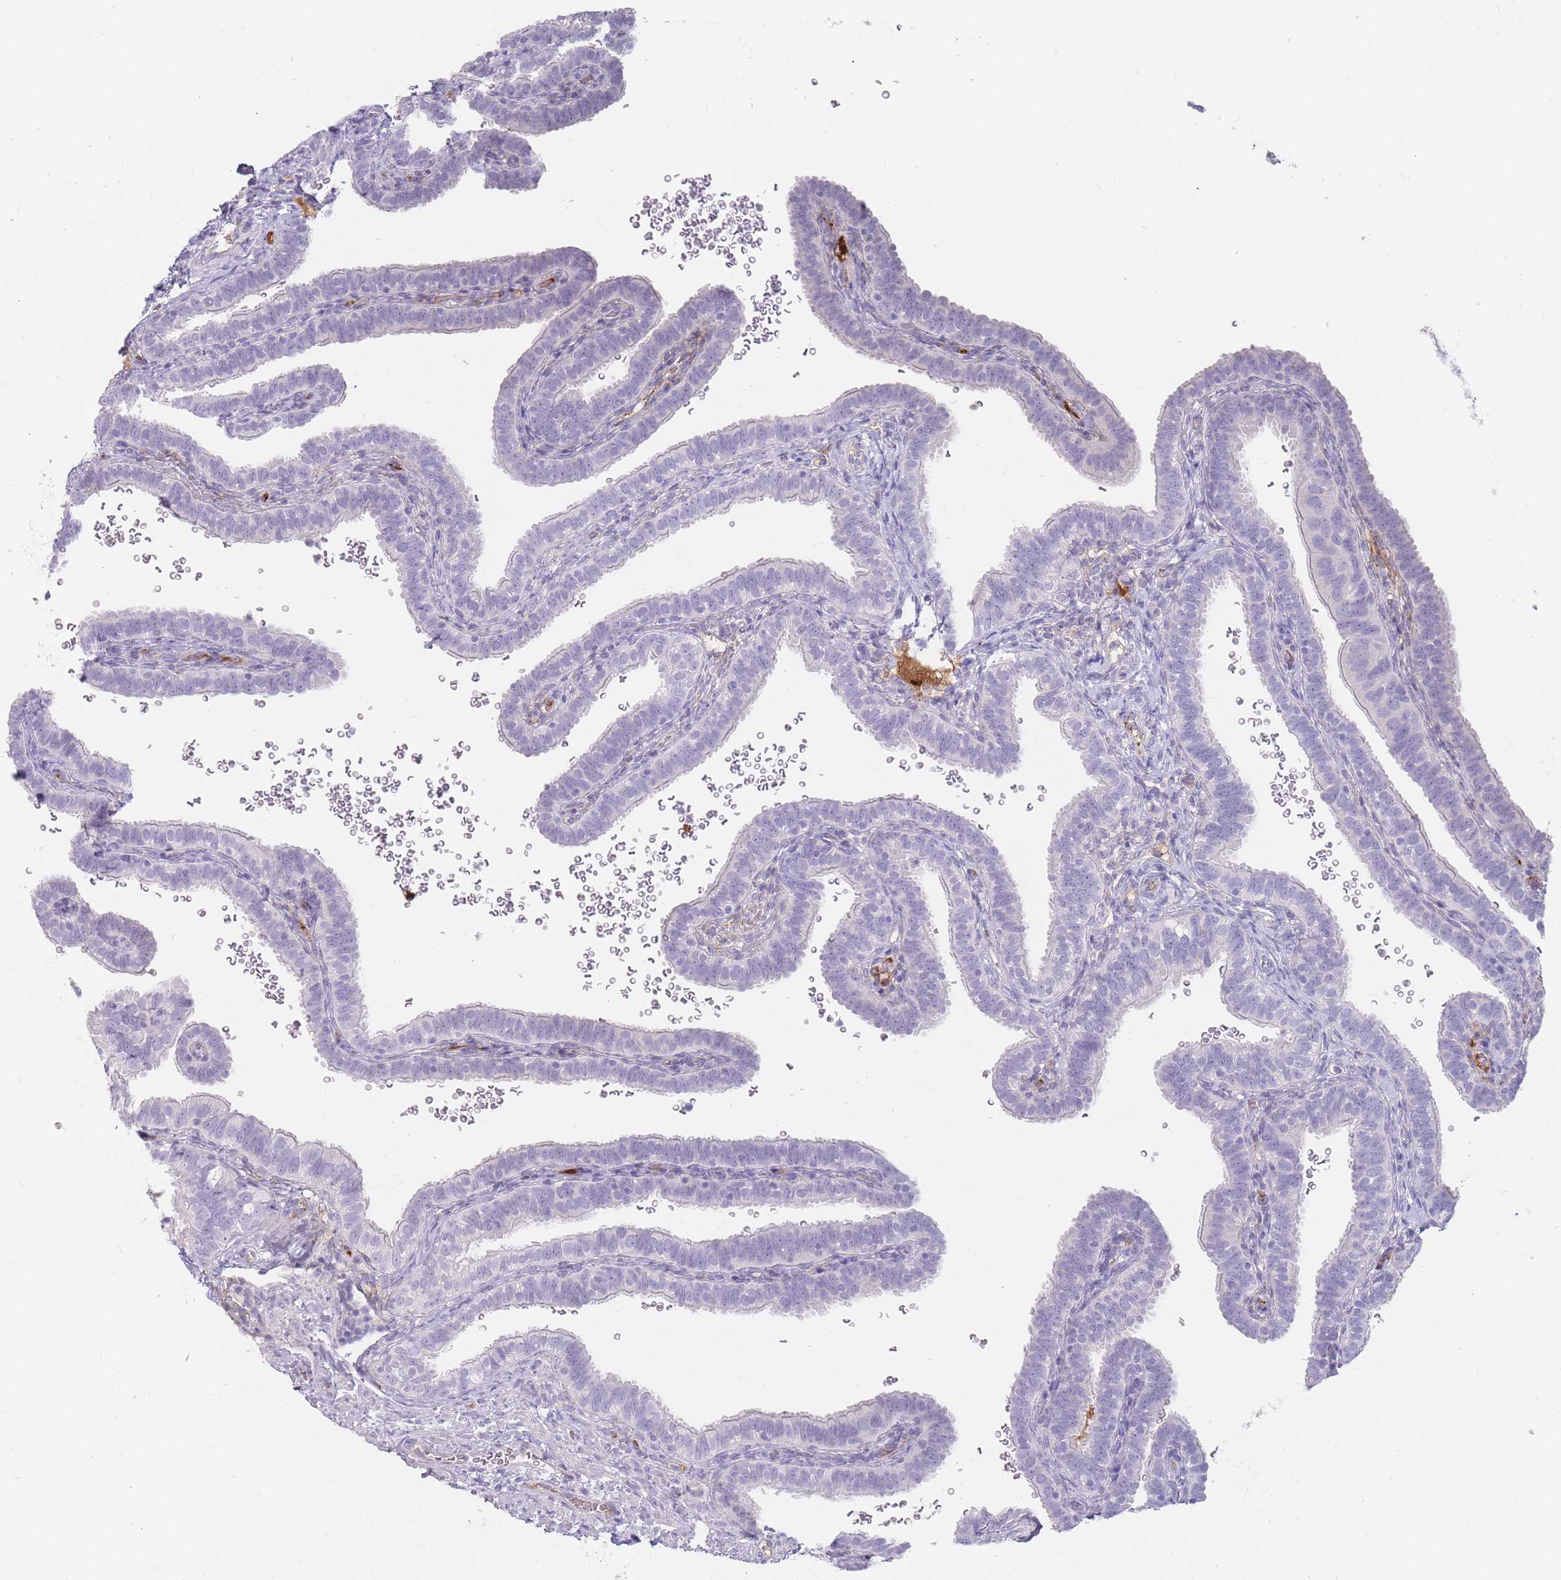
{"staining": {"intensity": "negative", "quantity": "none", "location": "none"}, "tissue": "fallopian tube", "cell_type": "Glandular cells", "image_type": "normal", "snomed": [{"axis": "morphology", "description": "Normal tissue, NOS"}, {"axis": "topography", "description": "Fallopian tube"}], "caption": "An IHC micrograph of benign fallopian tube is shown. There is no staining in glandular cells of fallopian tube. (Stains: DAB (3,3'-diaminobenzidine) immunohistochemistry (IHC) with hematoxylin counter stain, Microscopy: brightfield microscopy at high magnification).", "gene": "PRG4", "patient": {"sex": "female", "age": 41}}